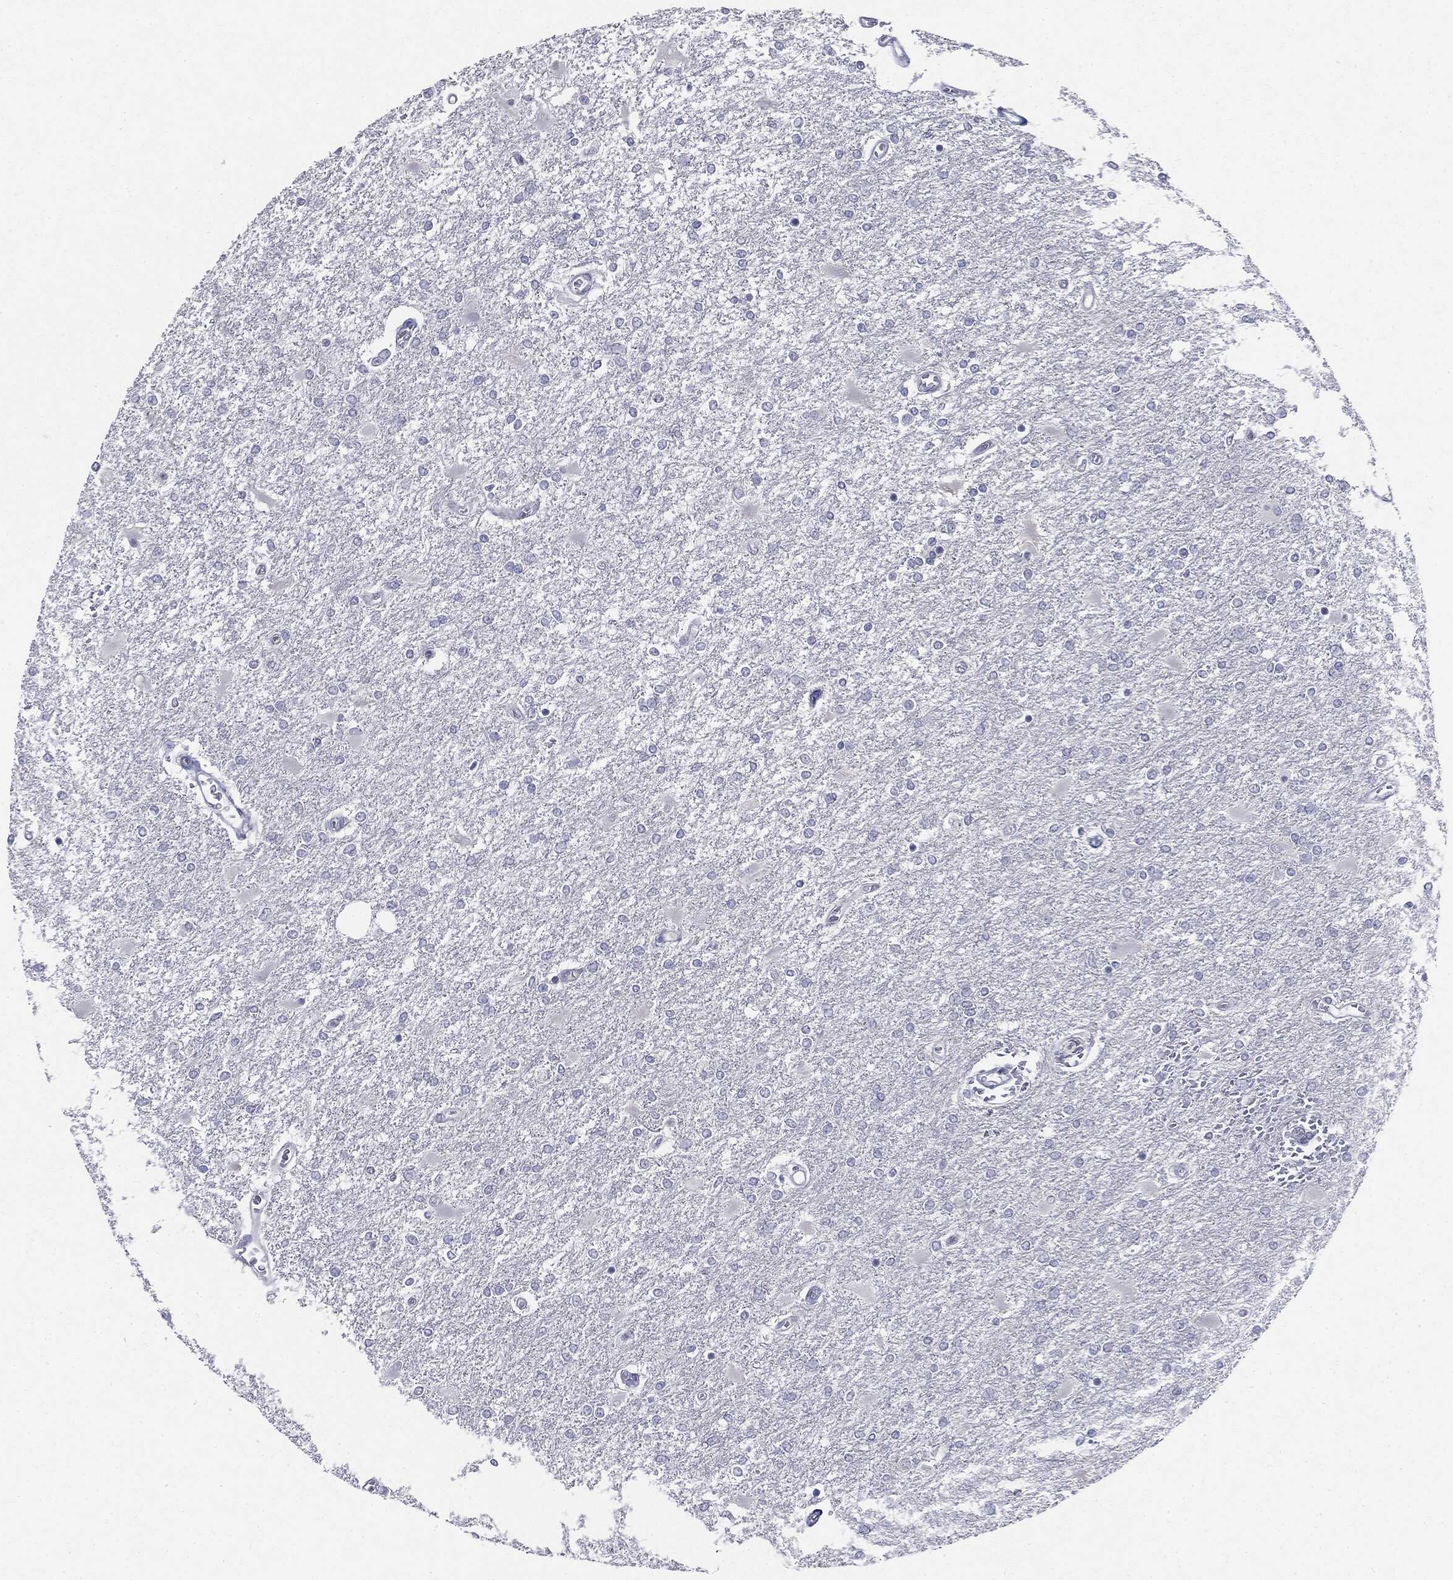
{"staining": {"intensity": "negative", "quantity": "none", "location": "none"}, "tissue": "glioma", "cell_type": "Tumor cells", "image_type": "cancer", "snomed": [{"axis": "morphology", "description": "Glioma, malignant, High grade"}, {"axis": "topography", "description": "Cerebral cortex"}], "caption": "Immunohistochemistry (IHC) micrograph of glioma stained for a protein (brown), which displays no positivity in tumor cells.", "gene": "CGB1", "patient": {"sex": "male", "age": 79}}